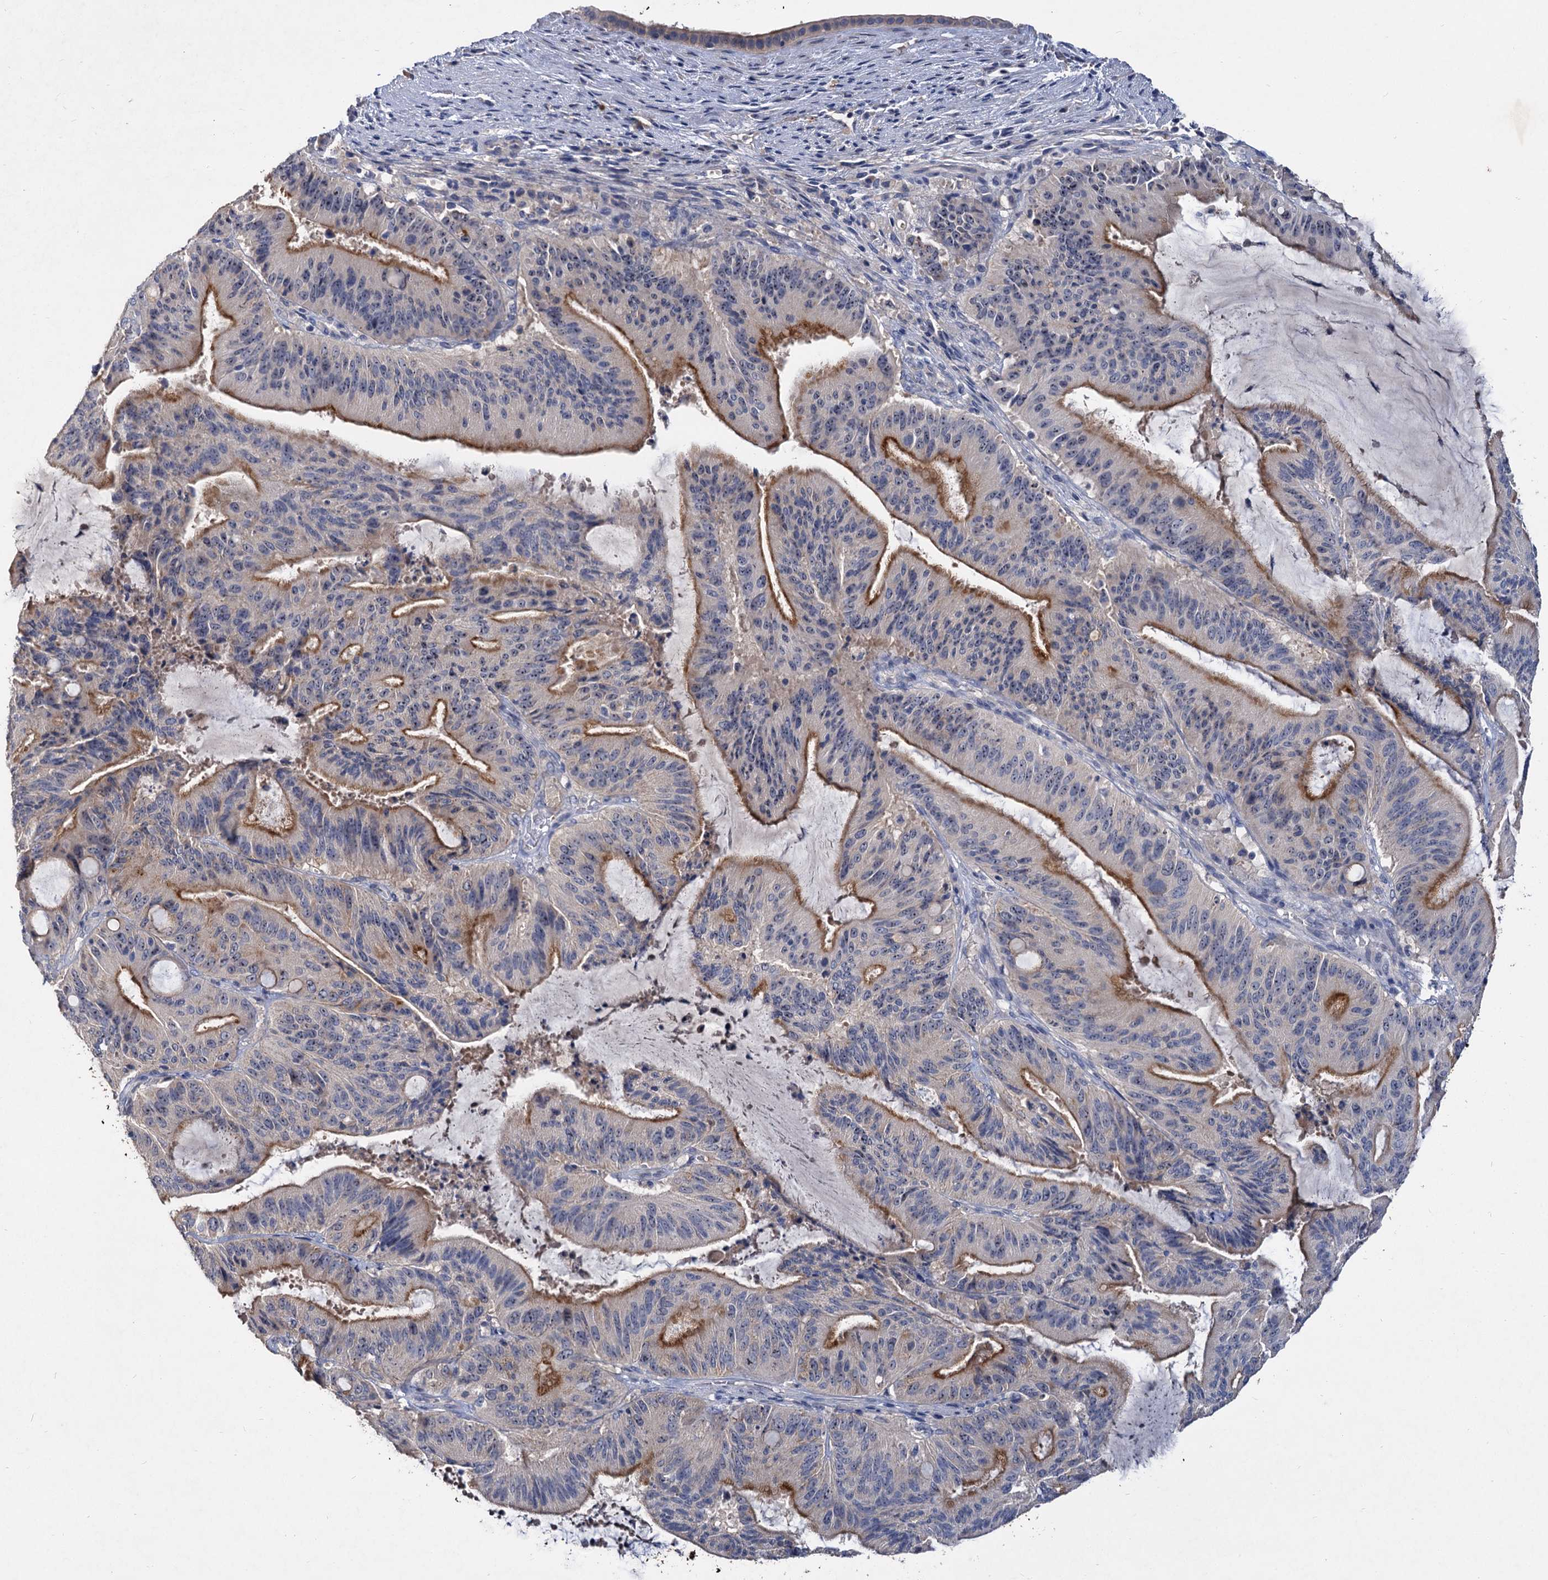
{"staining": {"intensity": "moderate", "quantity": "25%-75%", "location": "cytoplasmic/membranous"}, "tissue": "liver cancer", "cell_type": "Tumor cells", "image_type": "cancer", "snomed": [{"axis": "morphology", "description": "Normal tissue, NOS"}, {"axis": "morphology", "description": "Cholangiocarcinoma"}, {"axis": "topography", "description": "Liver"}, {"axis": "topography", "description": "Peripheral nerve tissue"}], "caption": "Cholangiocarcinoma (liver) stained for a protein (brown) shows moderate cytoplasmic/membranous positive staining in approximately 25%-75% of tumor cells.", "gene": "ATP9A", "patient": {"sex": "female", "age": 73}}